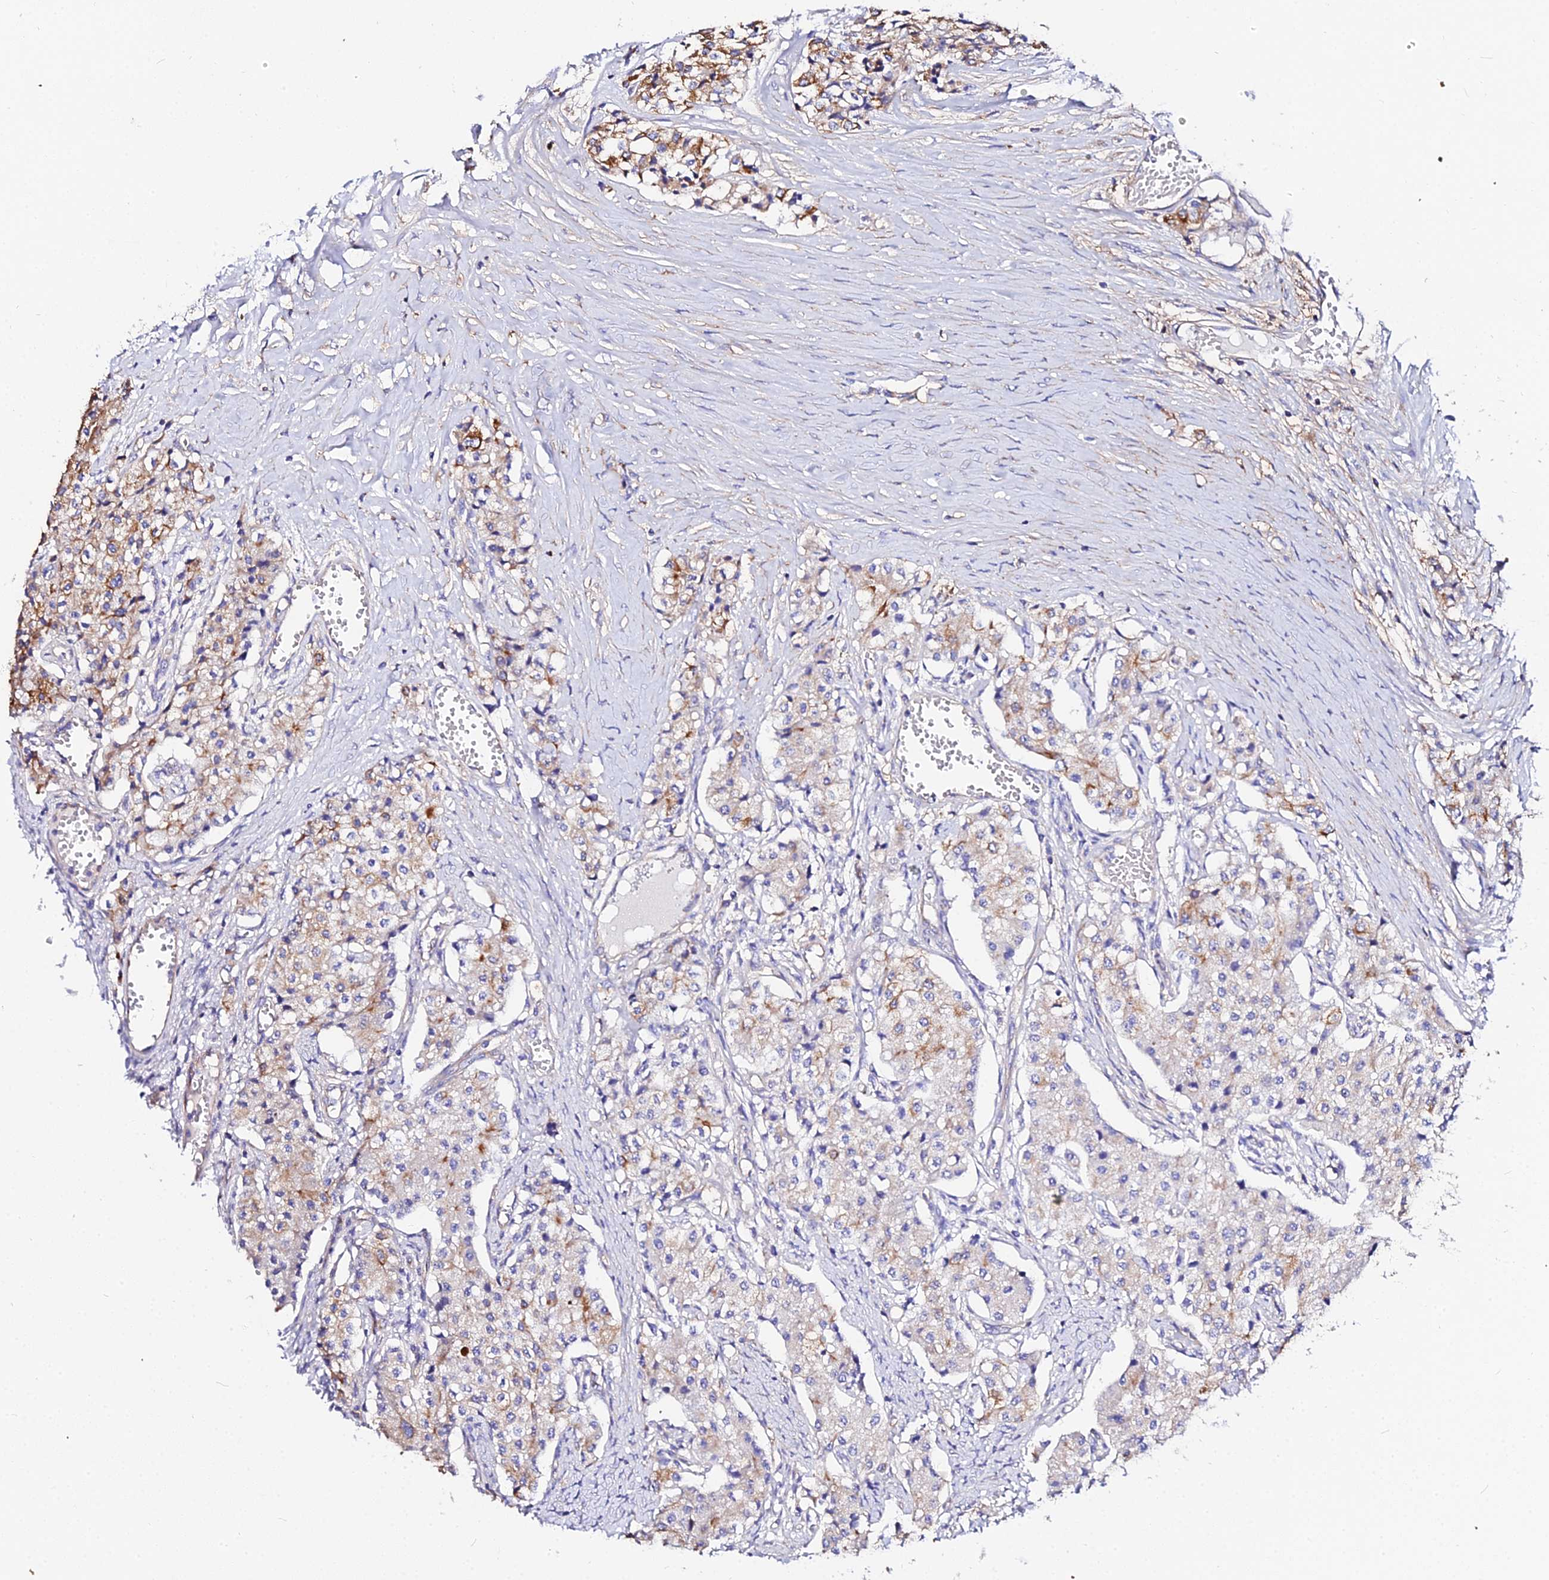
{"staining": {"intensity": "moderate", "quantity": "<25%", "location": "cytoplasmic/membranous"}, "tissue": "carcinoid", "cell_type": "Tumor cells", "image_type": "cancer", "snomed": [{"axis": "morphology", "description": "Carcinoid, malignant, NOS"}, {"axis": "topography", "description": "Colon"}], "caption": "A brown stain shows moderate cytoplasmic/membranous expression of a protein in carcinoid tumor cells. (Stains: DAB (3,3'-diaminobenzidine) in brown, nuclei in blue, Microscopy: brightfield microscopy at high magnification).", "gene": "DAW1", "patient": {"sex": "female", "age": 52}}